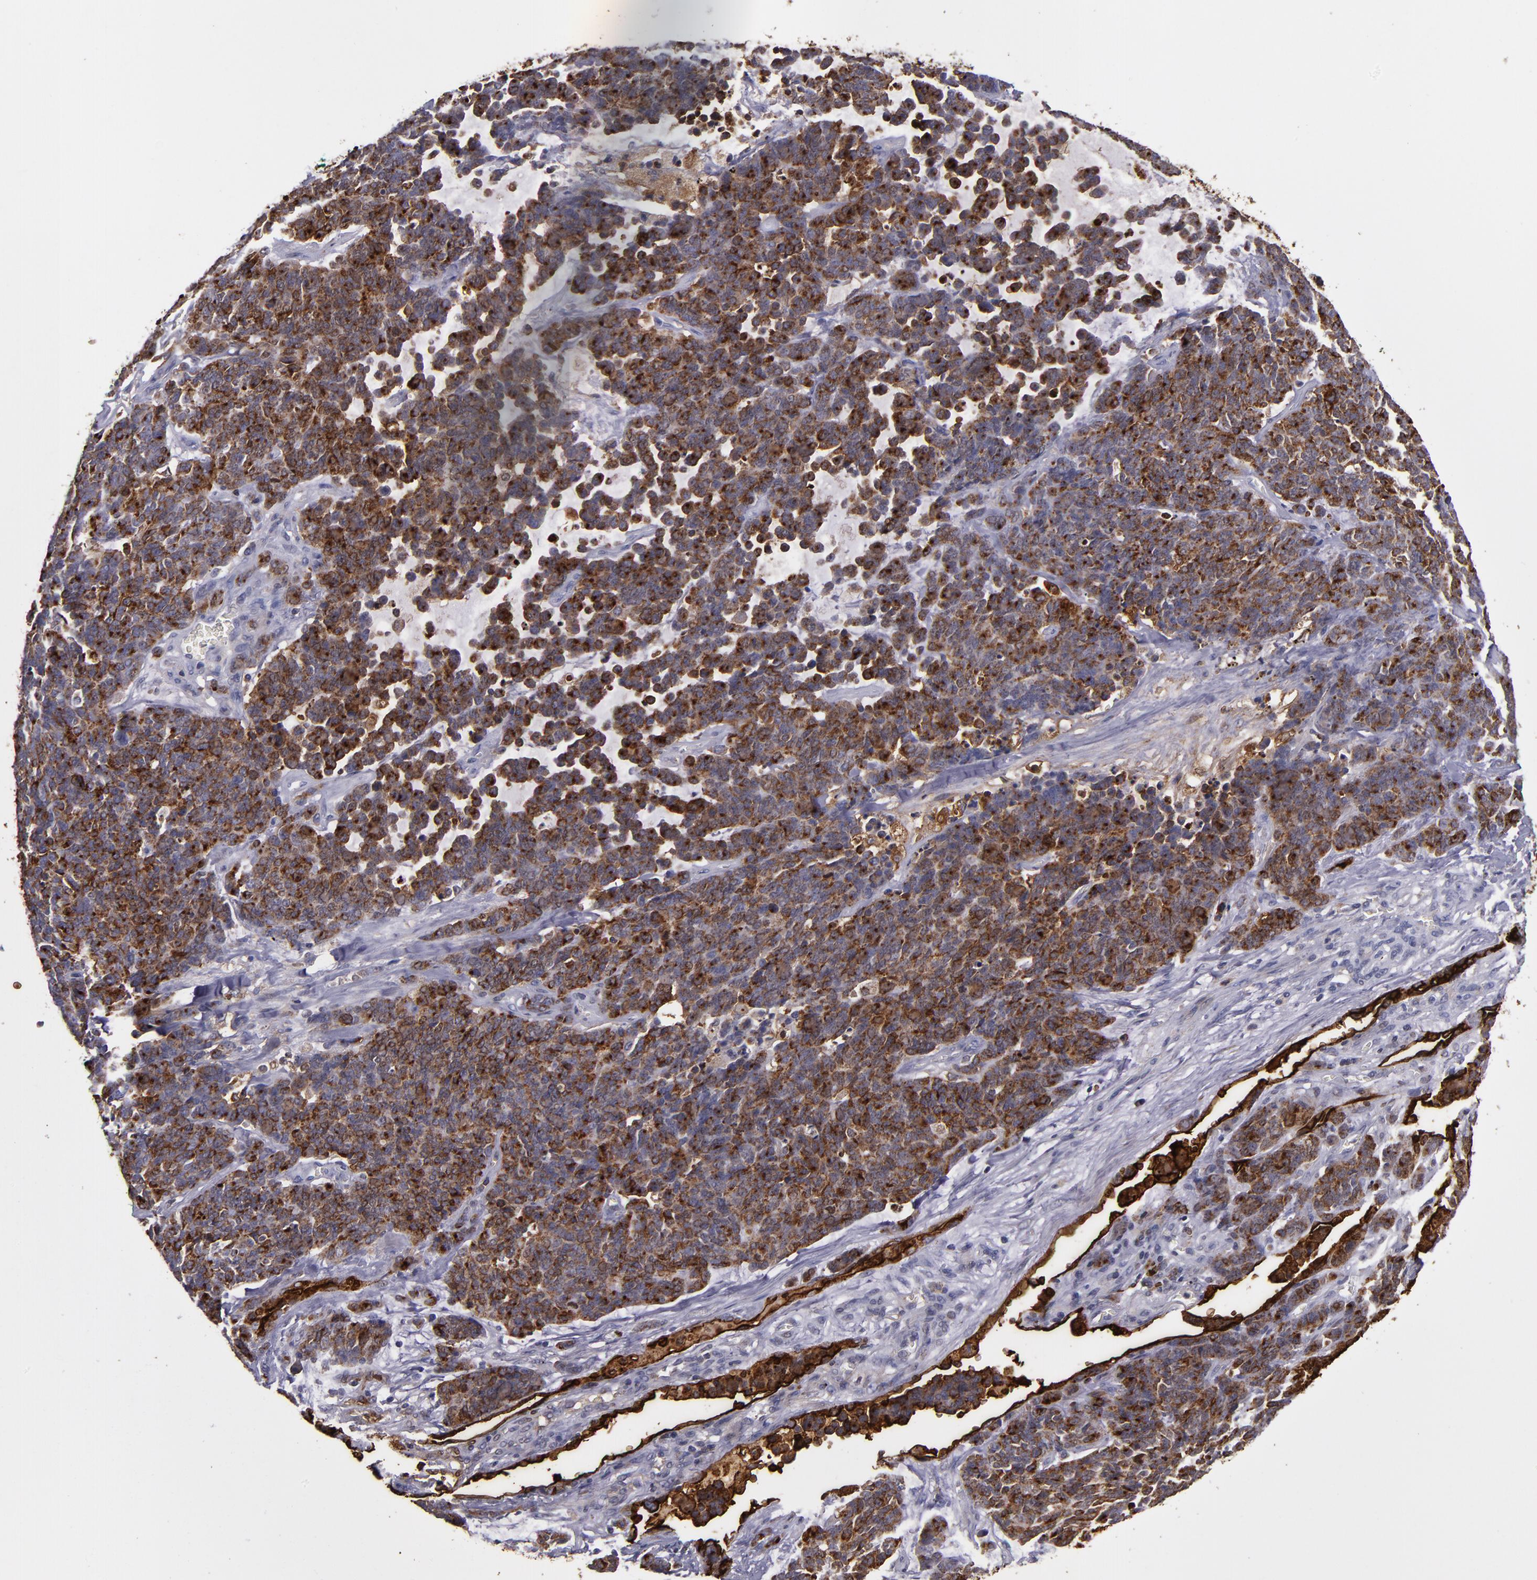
{"staining": {"intensity": "moderate", "quantity": ">75%", "location": "cytoplasmic/membranous"}, "tissue": "lung cancer", "cell_type": "Tumor cells", "image_type": "cancer", "snomed": [{"axis": "morphology", "description": "Neoplasm, malignant, NOS"}, {"axis": "topography", "description": "Lung"}], "caption": "A brown stain labels moderate cytoplasmic/membranous staining of a protein in human lung neoplasm (malignant) tumor cells.", "gene": "MFGE8", "patient": {"sex": "female", "age": 58}}